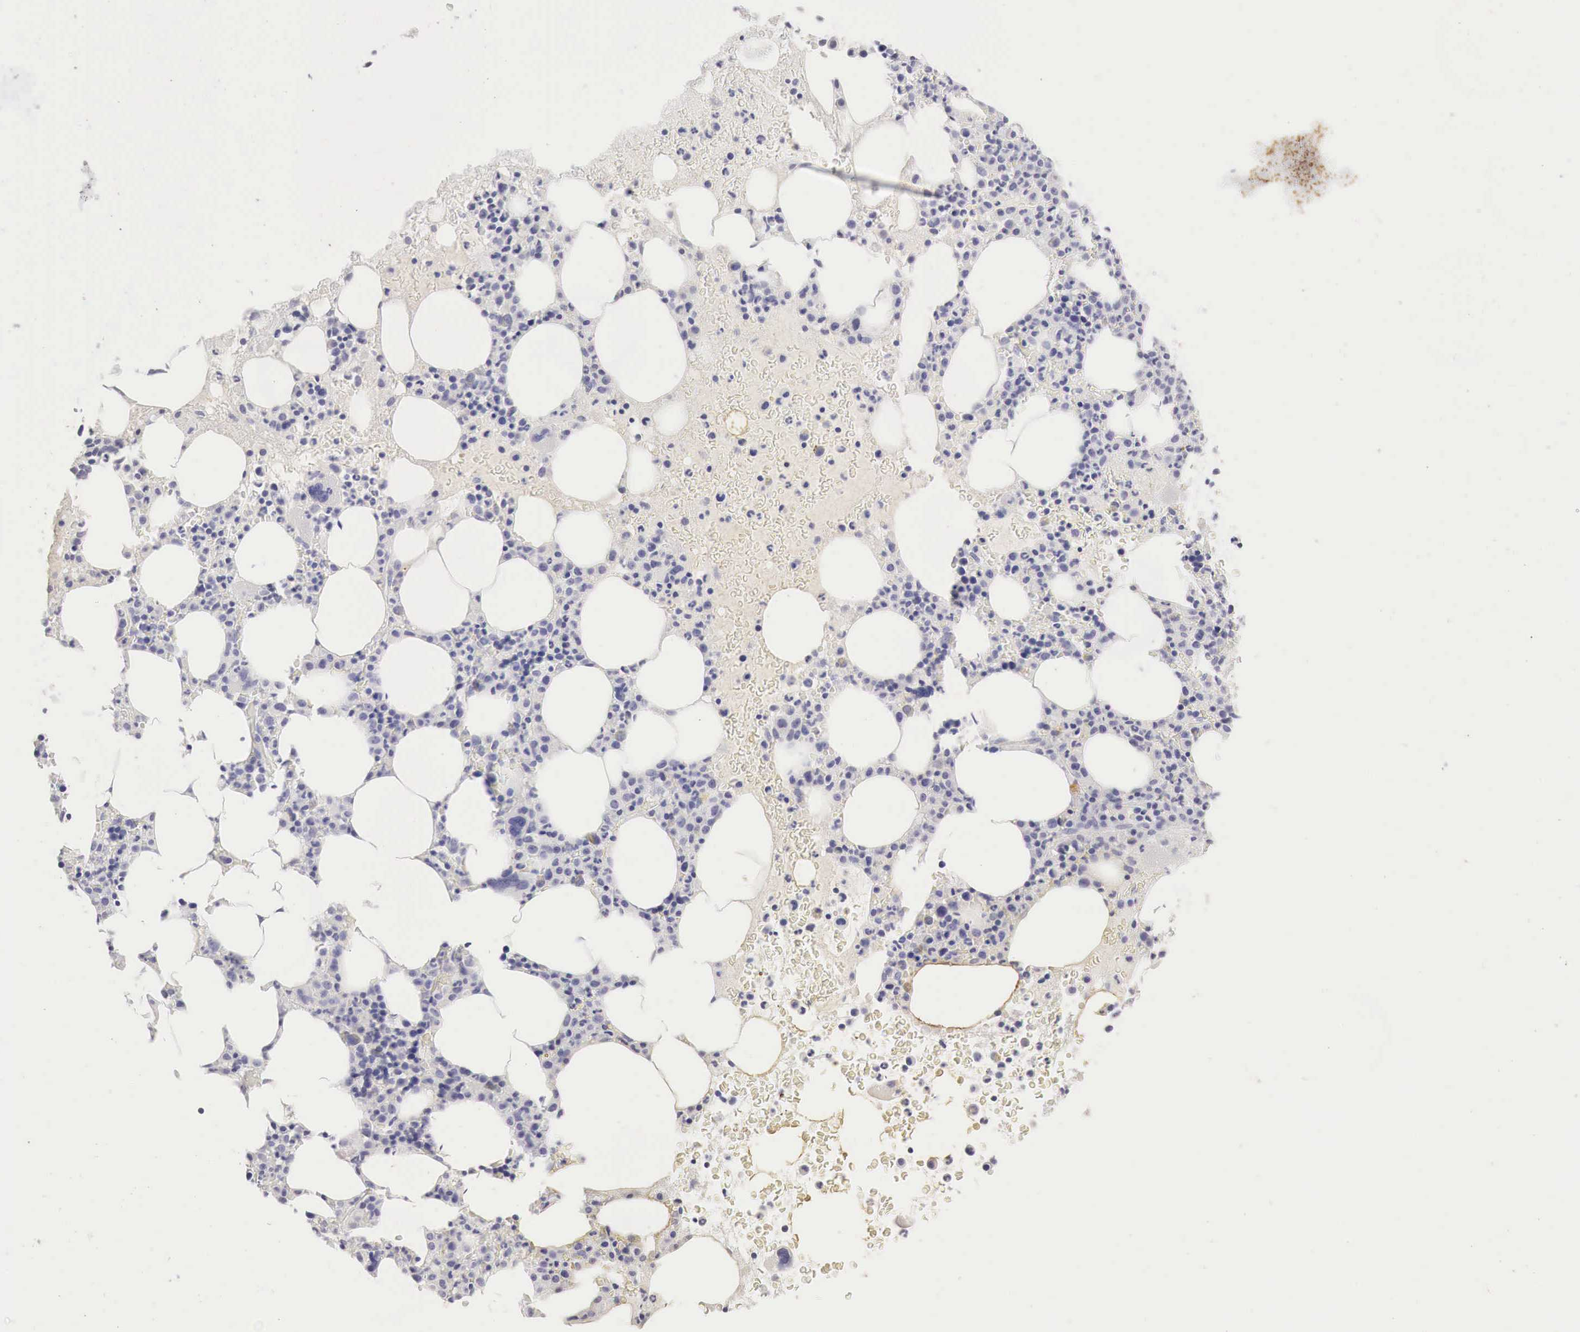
{"staining": {"intensity": "negative", "quantity": "none", "location": "none"}, "tissue": "bone marrow", "cell_type": "Hematopoietic cells", "image_type": "normal", "snomed": [{"axis": "morphology", "description": "Normal tissue, NOS"}, {"axis": "topography", "description": "Bone marrow"}], "caption": "Hematopoietic cells show no significant expression in benign bone marrow. (Stains: DAB (3,3'-diaminobenzidine) immunohistochemistry (IHC) with hematoxylin counter stain, Microscopy: brightfield microscopy at high magnification).", "gene": "OTC", "patient": {"sex": "female", "age": 88}}